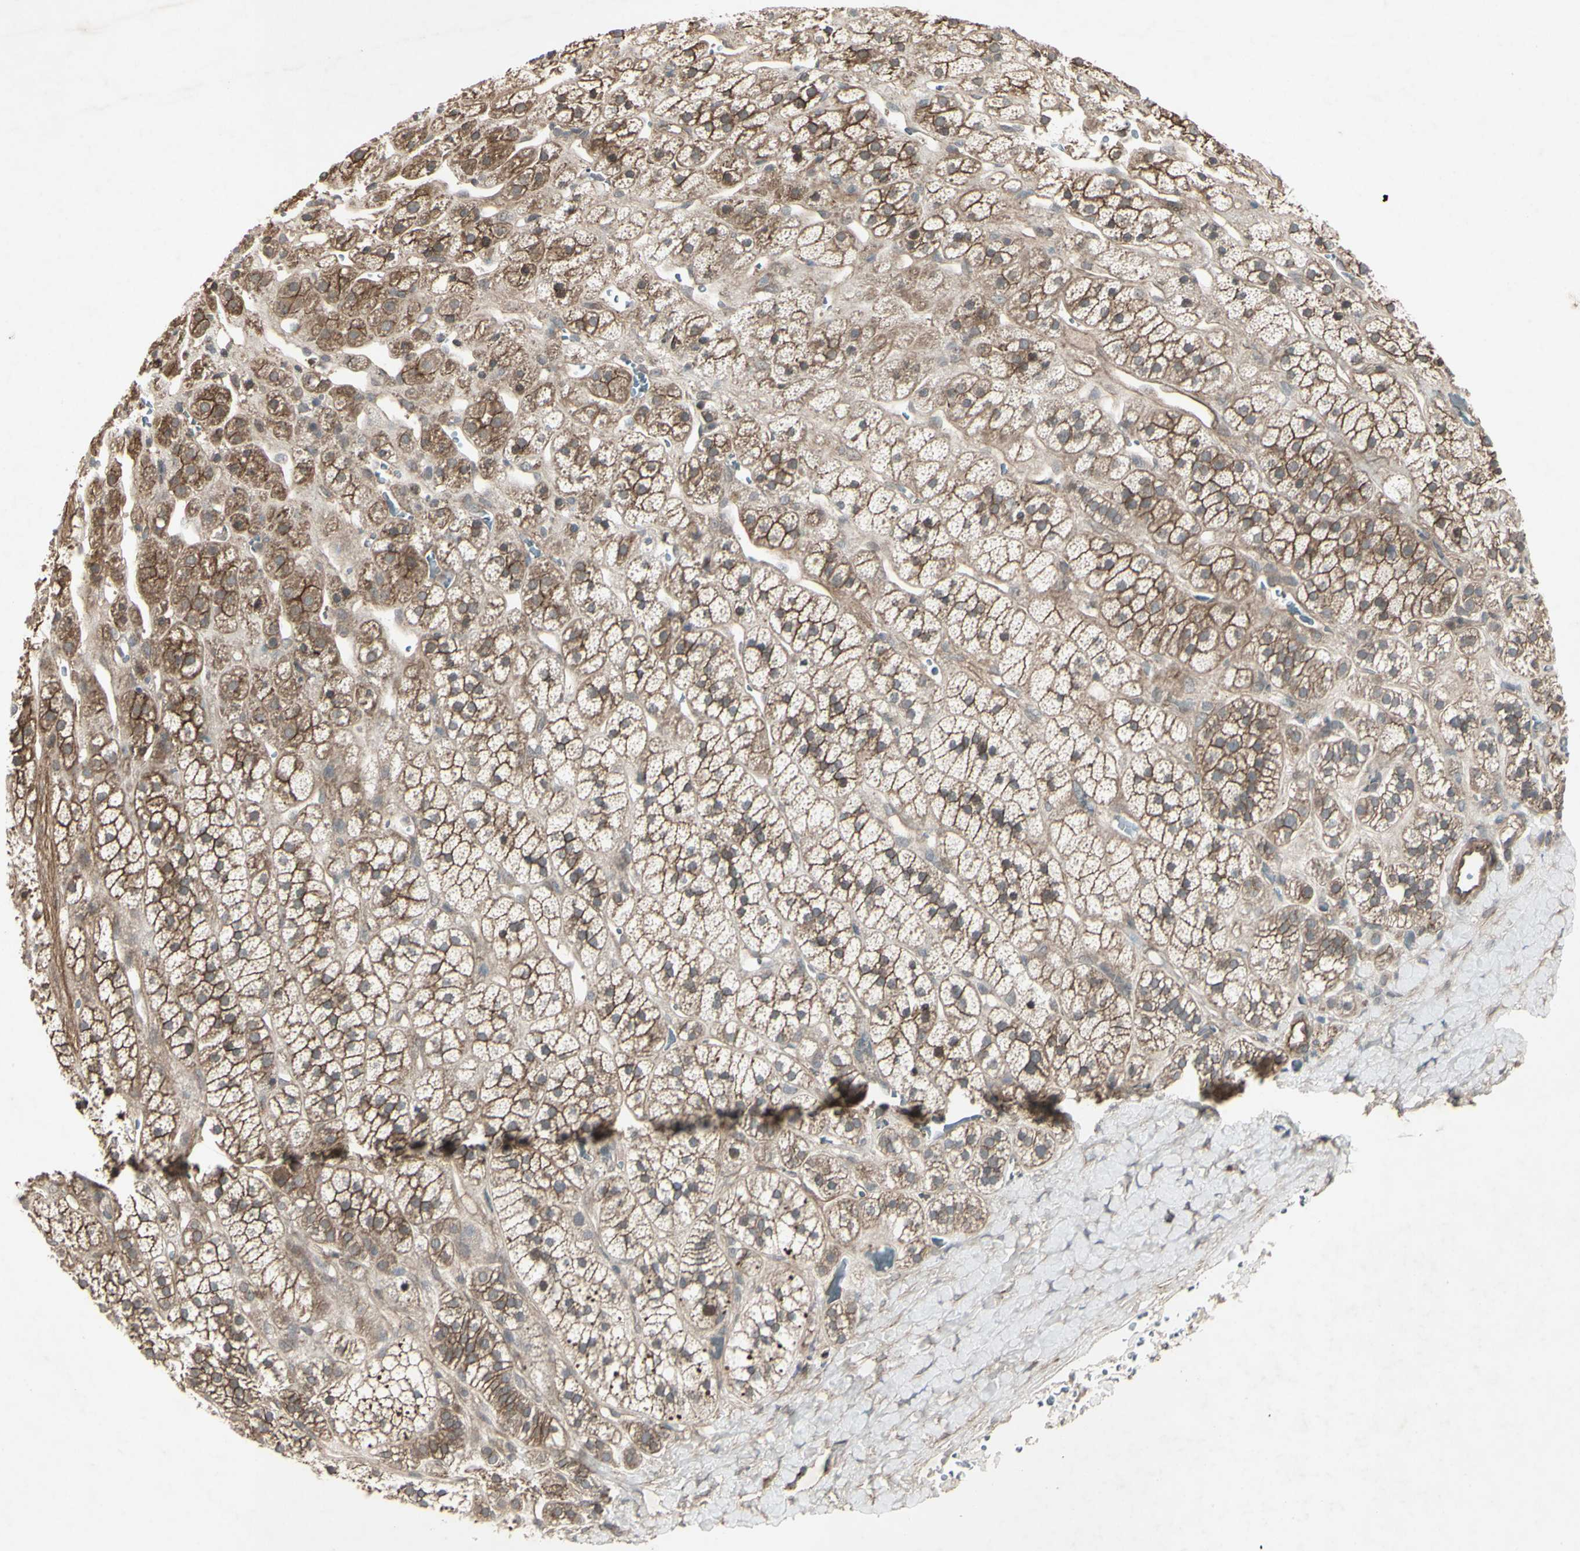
{"staining": {"intensity": "moderate", "quantity": ">75%", "location": "cytoplasmic/membranous"}, "tissue": "adrenal gland", "cell_type": "Glandular cells", "image_type": "normal", "snomed": [{"axis": "morphology", "description": "Normal tissue, NOS"}, {"axis": "topography", "description": "Adrenal gland"}], "caption": "Immunohistochemistry (IHC) micrograph of normal adrenal gland stained for a protein (brown), which demonstrates medium levels of moderate cytoplasmic/membranous staining in about >75% of glandular cells.", "gene": "JAG1", "patient": {"sex": "male", "age": 56}}